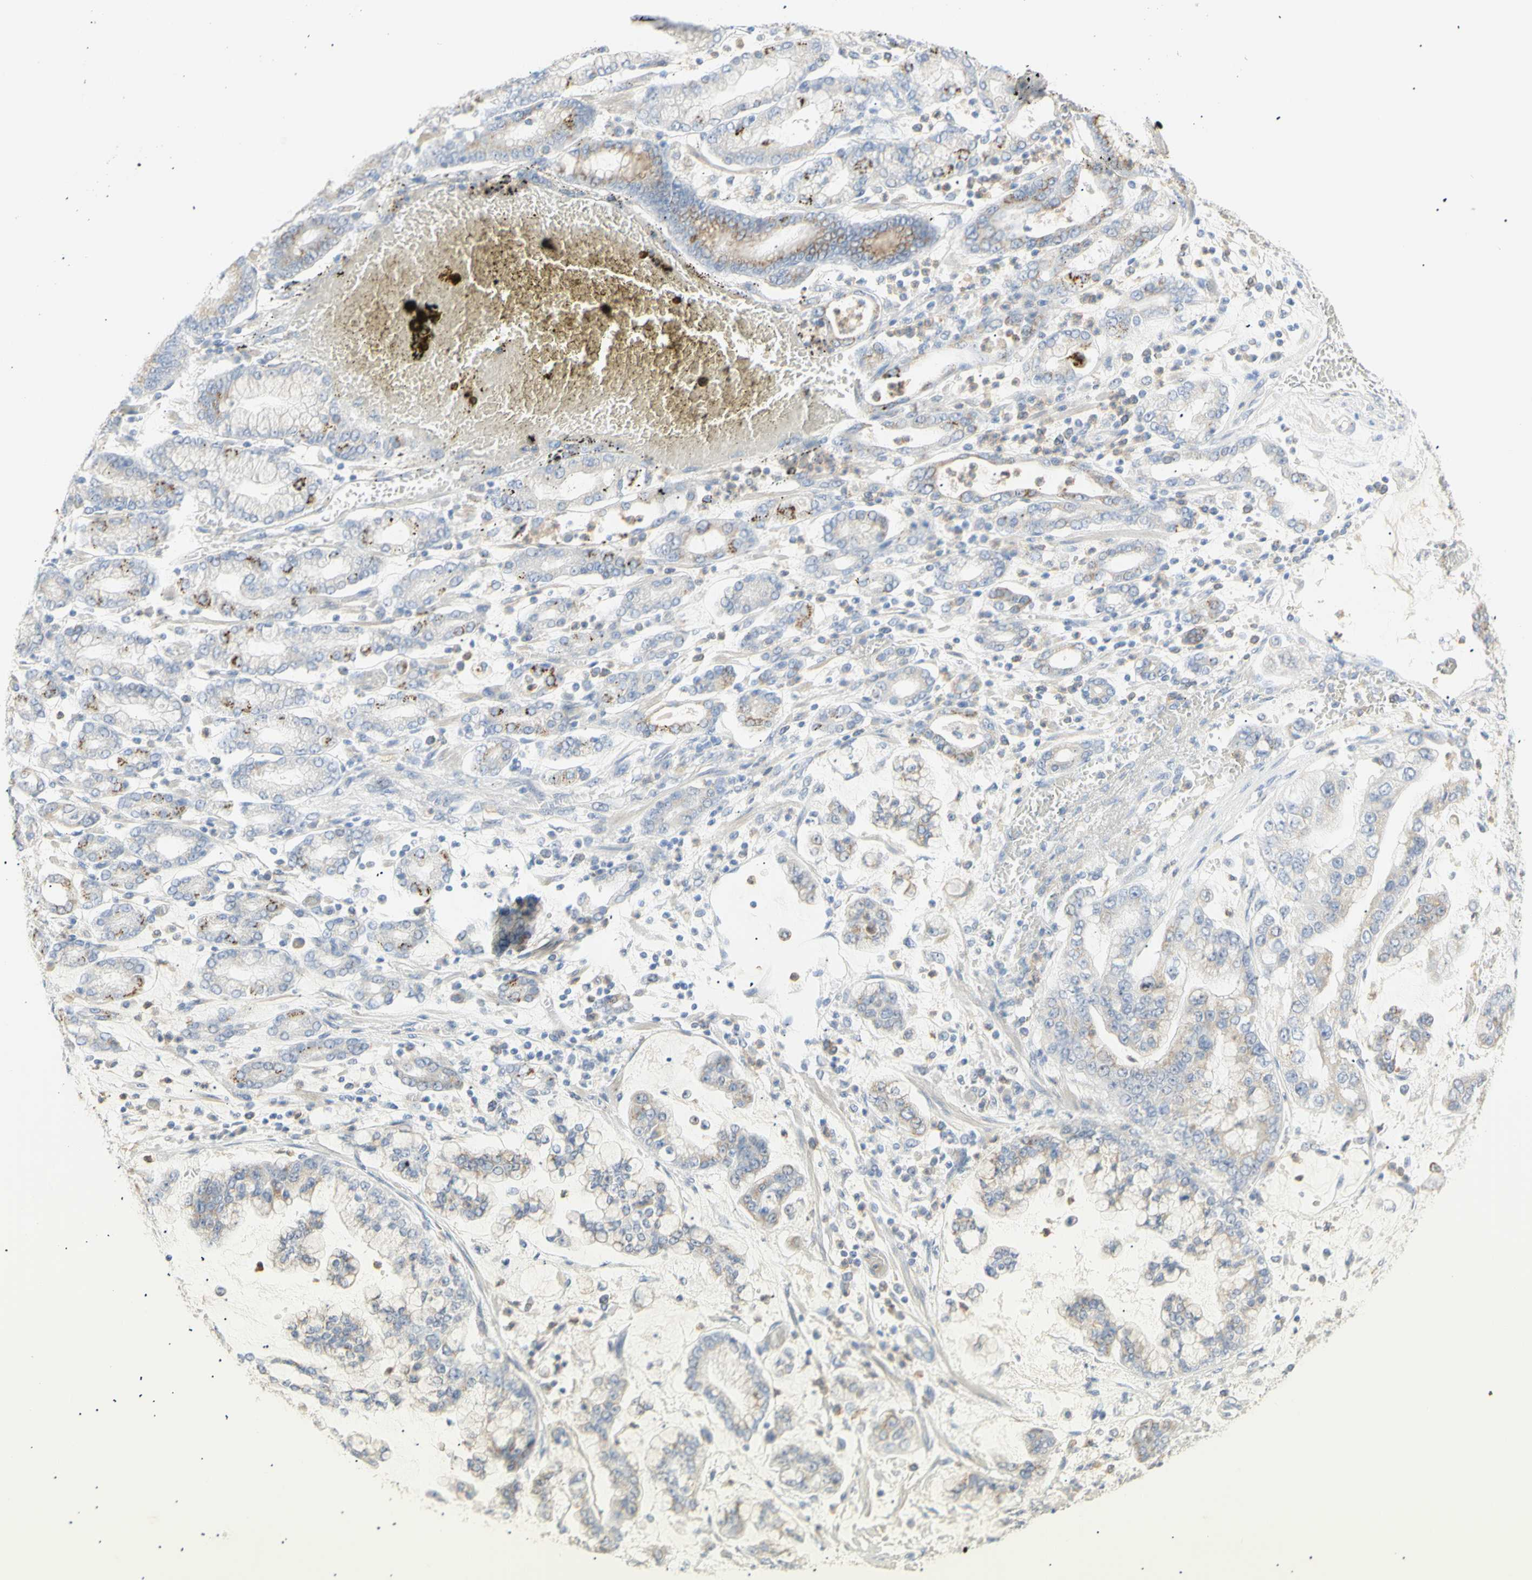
{"staining": {"intensity": "moderate", "quantity": "<25%", "location": "cytoplasmic/membranous"}, "tissue": "stomach cancer", "cell_type": "Tumor cells", "image_type": "cancer", "snomed": [{"axis": "morphology", "description": "Normal tissue, NOS"}, {"axis": "morphology", "description": "Adenocarcinoma, NOS"}, {"axis": "topography", "description": "Stomach, upper"}, {"axis": "topography", "description": "Stomach"}], "caption": "This is a micrograph of immunohistochemistry staining of stomach cancer, which shows moderate positivity in the cytoplasmic/membranous of tumor cells.", "gene": "B4GALNT3", "patient": {"sex": "male", "age": 76}}